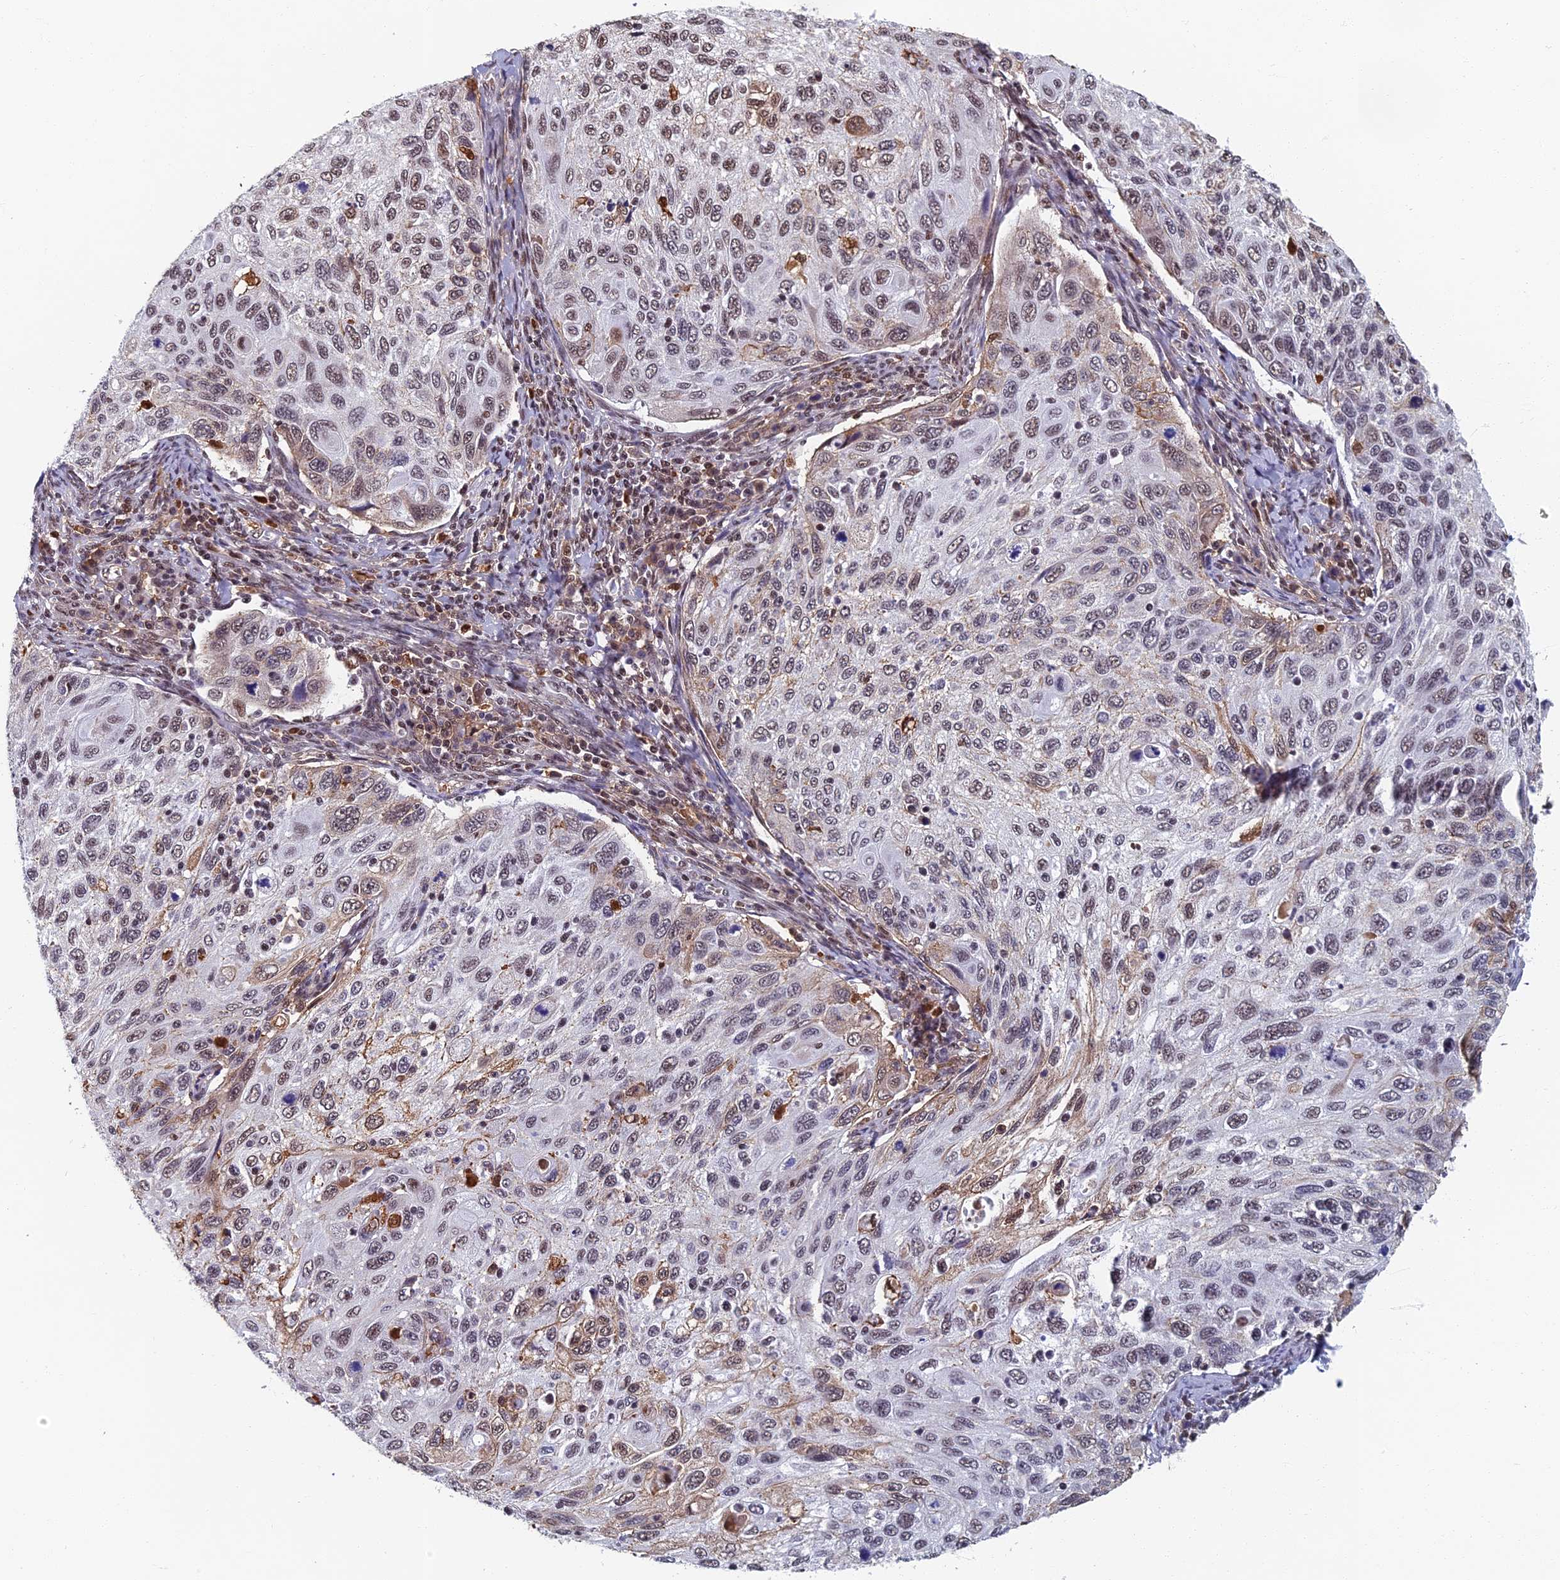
{"staining": {"intensity": "weak", "quantity": "25%-75%", "location": "nuclear"}, "tissue": "cervical cancer", "cell_type": "Tumor cells", "image_type": "cancer", "snomed": [{"axis": "morphology", "description": "Squamous cell carcinoma, NOS"}, {"axis": "topography", "description": "Cervix"}], "caption": "Immunohistochemistry staining of cervical squamous cell carcinoma, which demonstrates low levels of weak nuclear expression in approximately 25%-75% of tumor cells indicating weak nuclear protein positivity. The staining was performed using DAB (3,3'-diaminobenzidine) (brown) for protein detection and nuclei were counterstained in hematoxylin (blue).", "gene": "TAF13", "patient": {"sex": "female", "age": 70}}